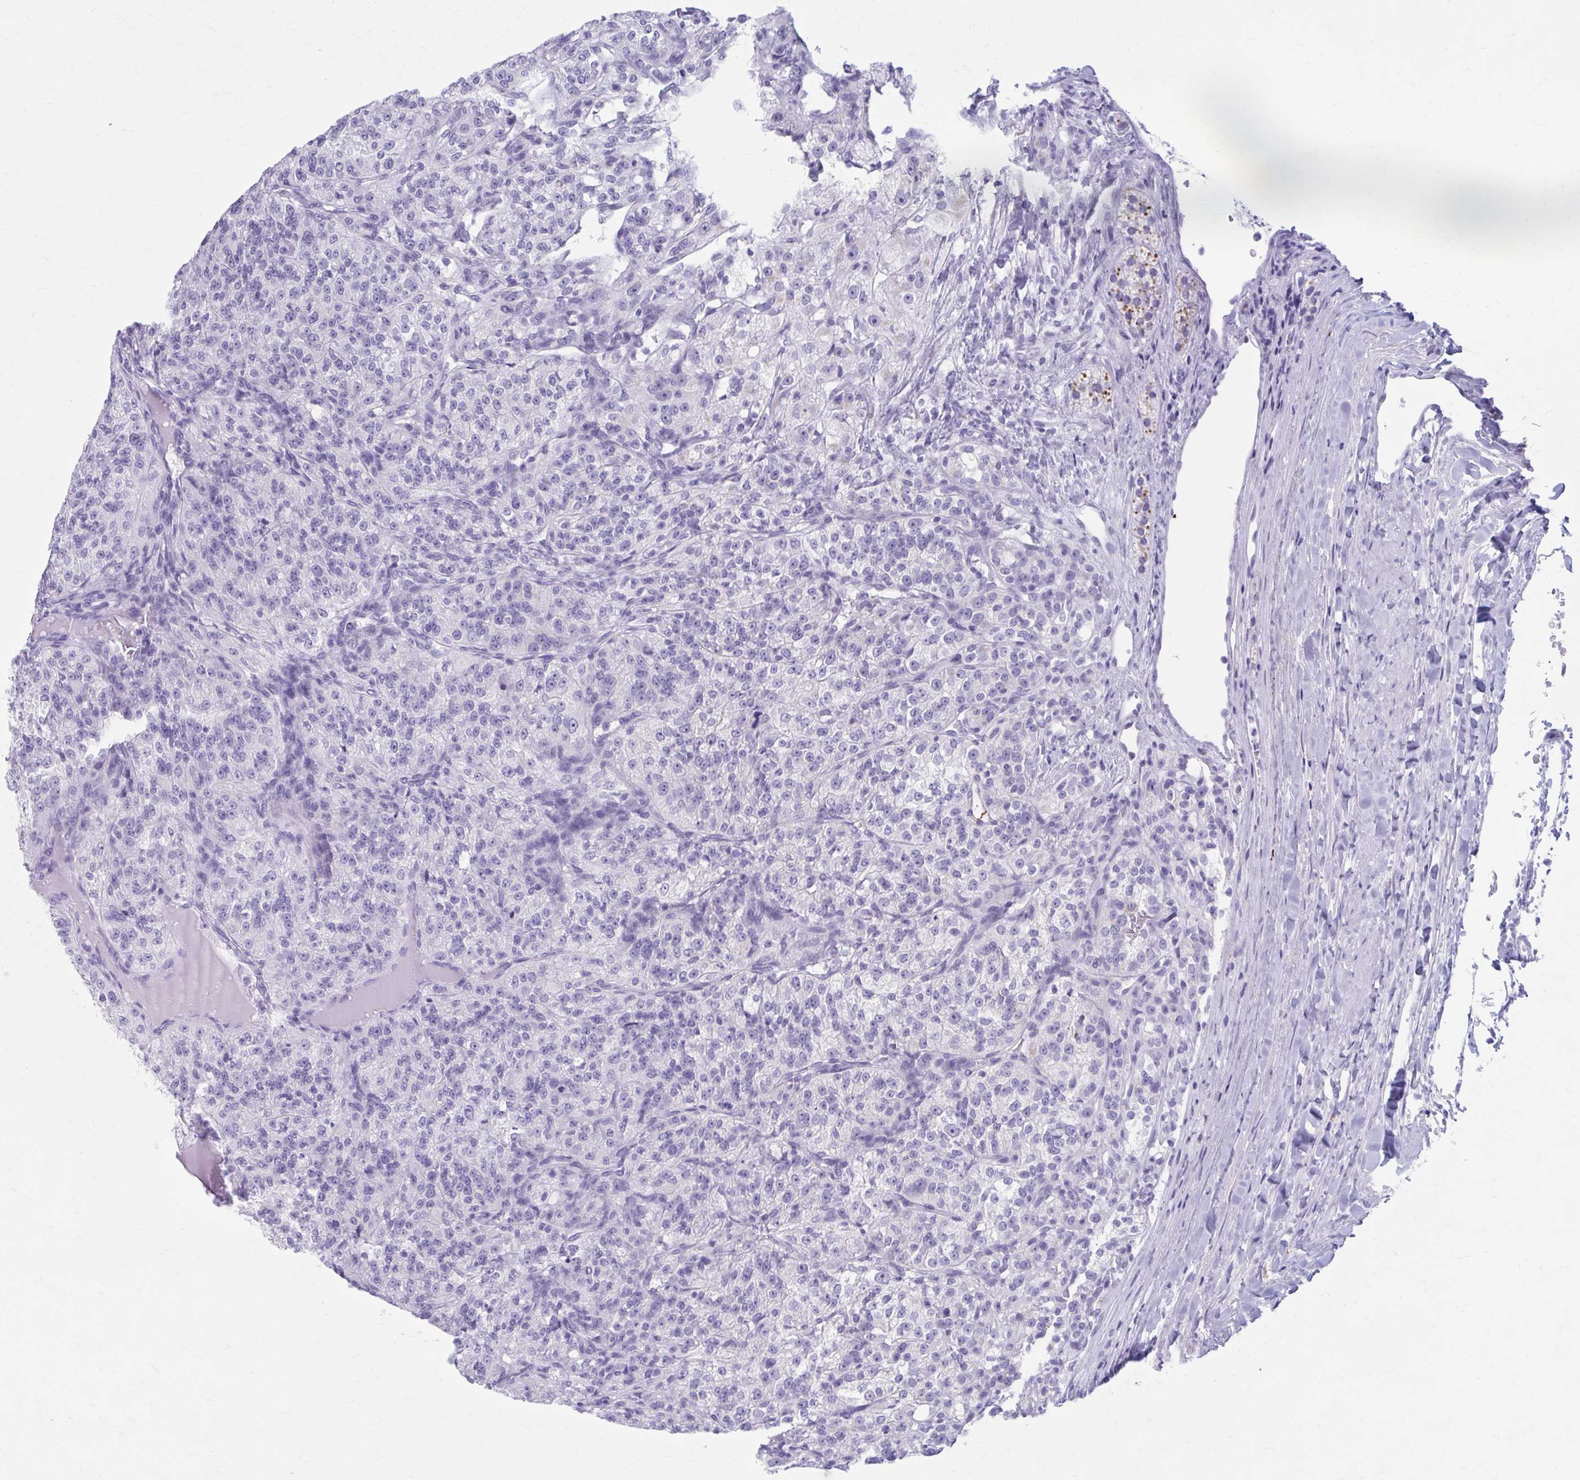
{"staining": {"intensity": "negative", "quantity": "none", "location": "none"}, "tissue": "renal cancer", "cell_type": "Tumor cells", "image_type": "cancer", "snomed": [{"axis": "morphology", "description": "Adenocarcinoma, NOS"}, {"axis": "topography", "description": "Kidney"}], "caption": "Immunohistochemistry (IHC) histopathology image of renal cancer stained for a protein (brown), which shows no expression in tumor cells.", "gene": "KCNE2", "patient": {"sex": "female", "age": 63}}